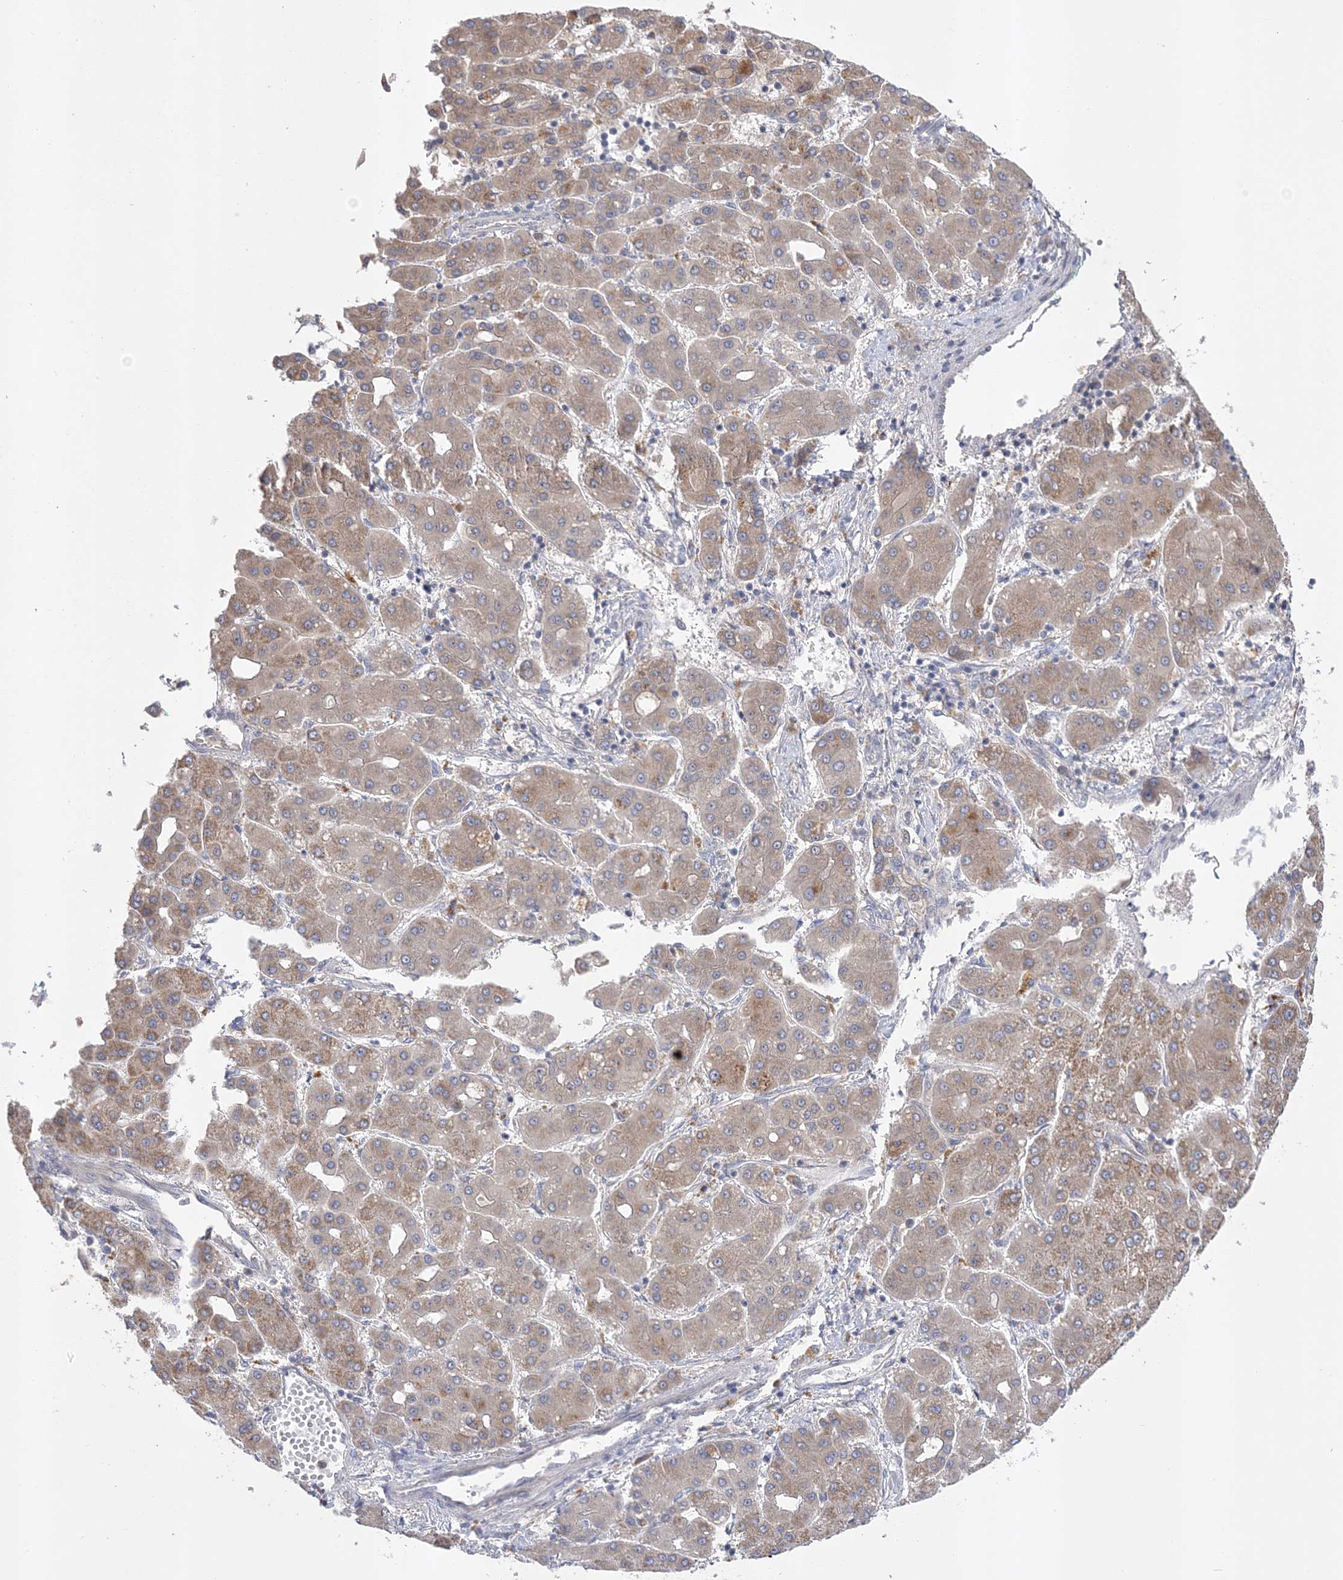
{"staining": {"intensity": "weak", "quantity": ">75%", "location": "cytoplasmic/membranous"}, "tissue": "liver cancer", "cell_type": "Tumor cells", "image_type": "cancer", "snomed": [{"axis": "morphology", "description": "Carcinoma, Hepatocellular, NOS"}, {"axis": "topography", "description": "Liver"}], "caption": "This is an image of immunohistochemistry (IHC) staining of liver cancer (hepatocellular carcinoma), which shows weak staining in the cytoplasmic/membranous of tumor cells.", "gene": "MMADHC", "patient": {"sex": "male", "age": 65}}